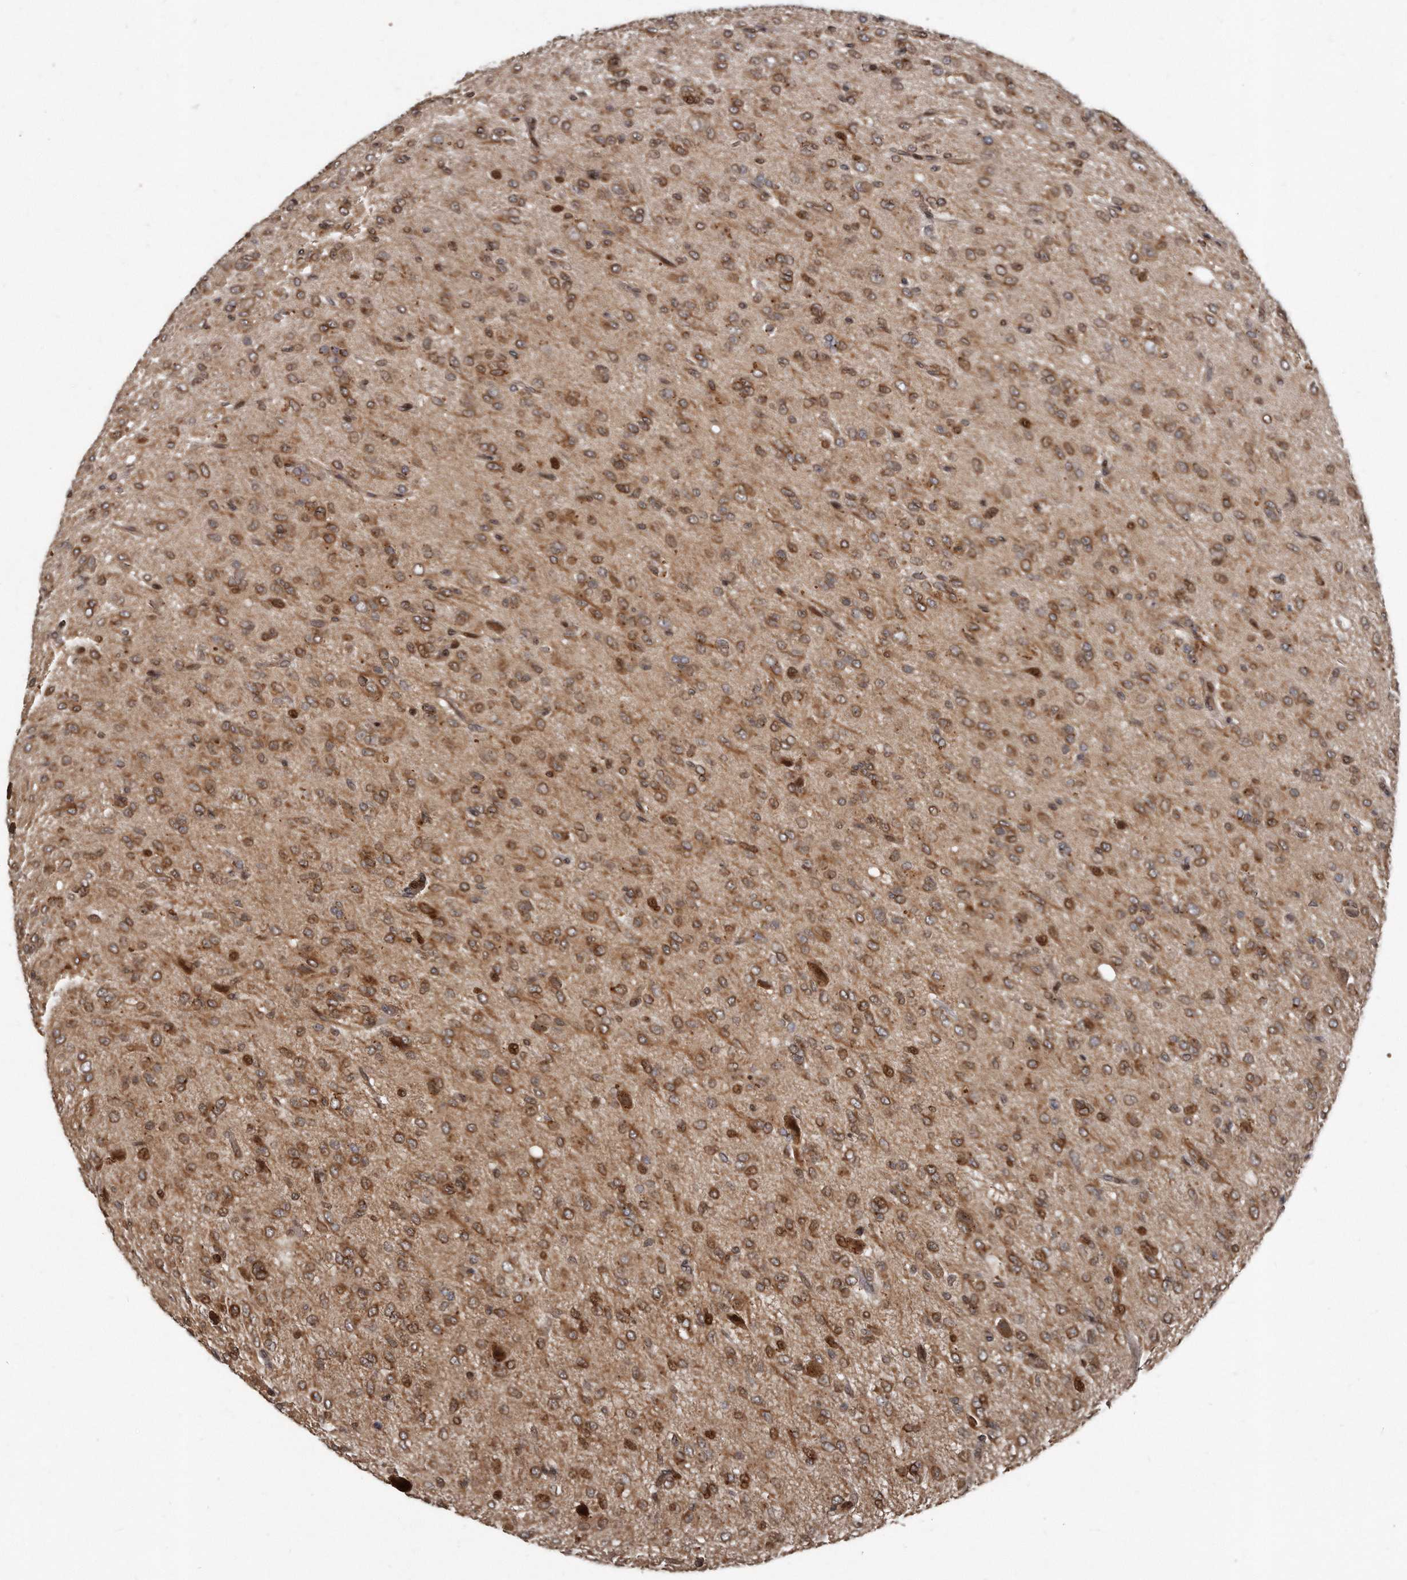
{"staining": {"intensity": "strong", "quantity": ">75%", "location": "cytoplasmic/membranous"}, "tissue": "glioma", "cell_type": "Tumor cells", "image_type": "cancer", "snomed": [{"axis": "morphology", "description": "Glioma, malignant, High grade"}, {"axis": "topography", "description": "Brain"}], "caption": "Immunohistochemical staining of human glioma reveals strong cytoplasmic/membranous protein expression in about >75% of tumor cells. (IHC, brightfield microscopy, high magnification).", "gene": "GCH1", "patient": {"sex": "female", "age": 59}}